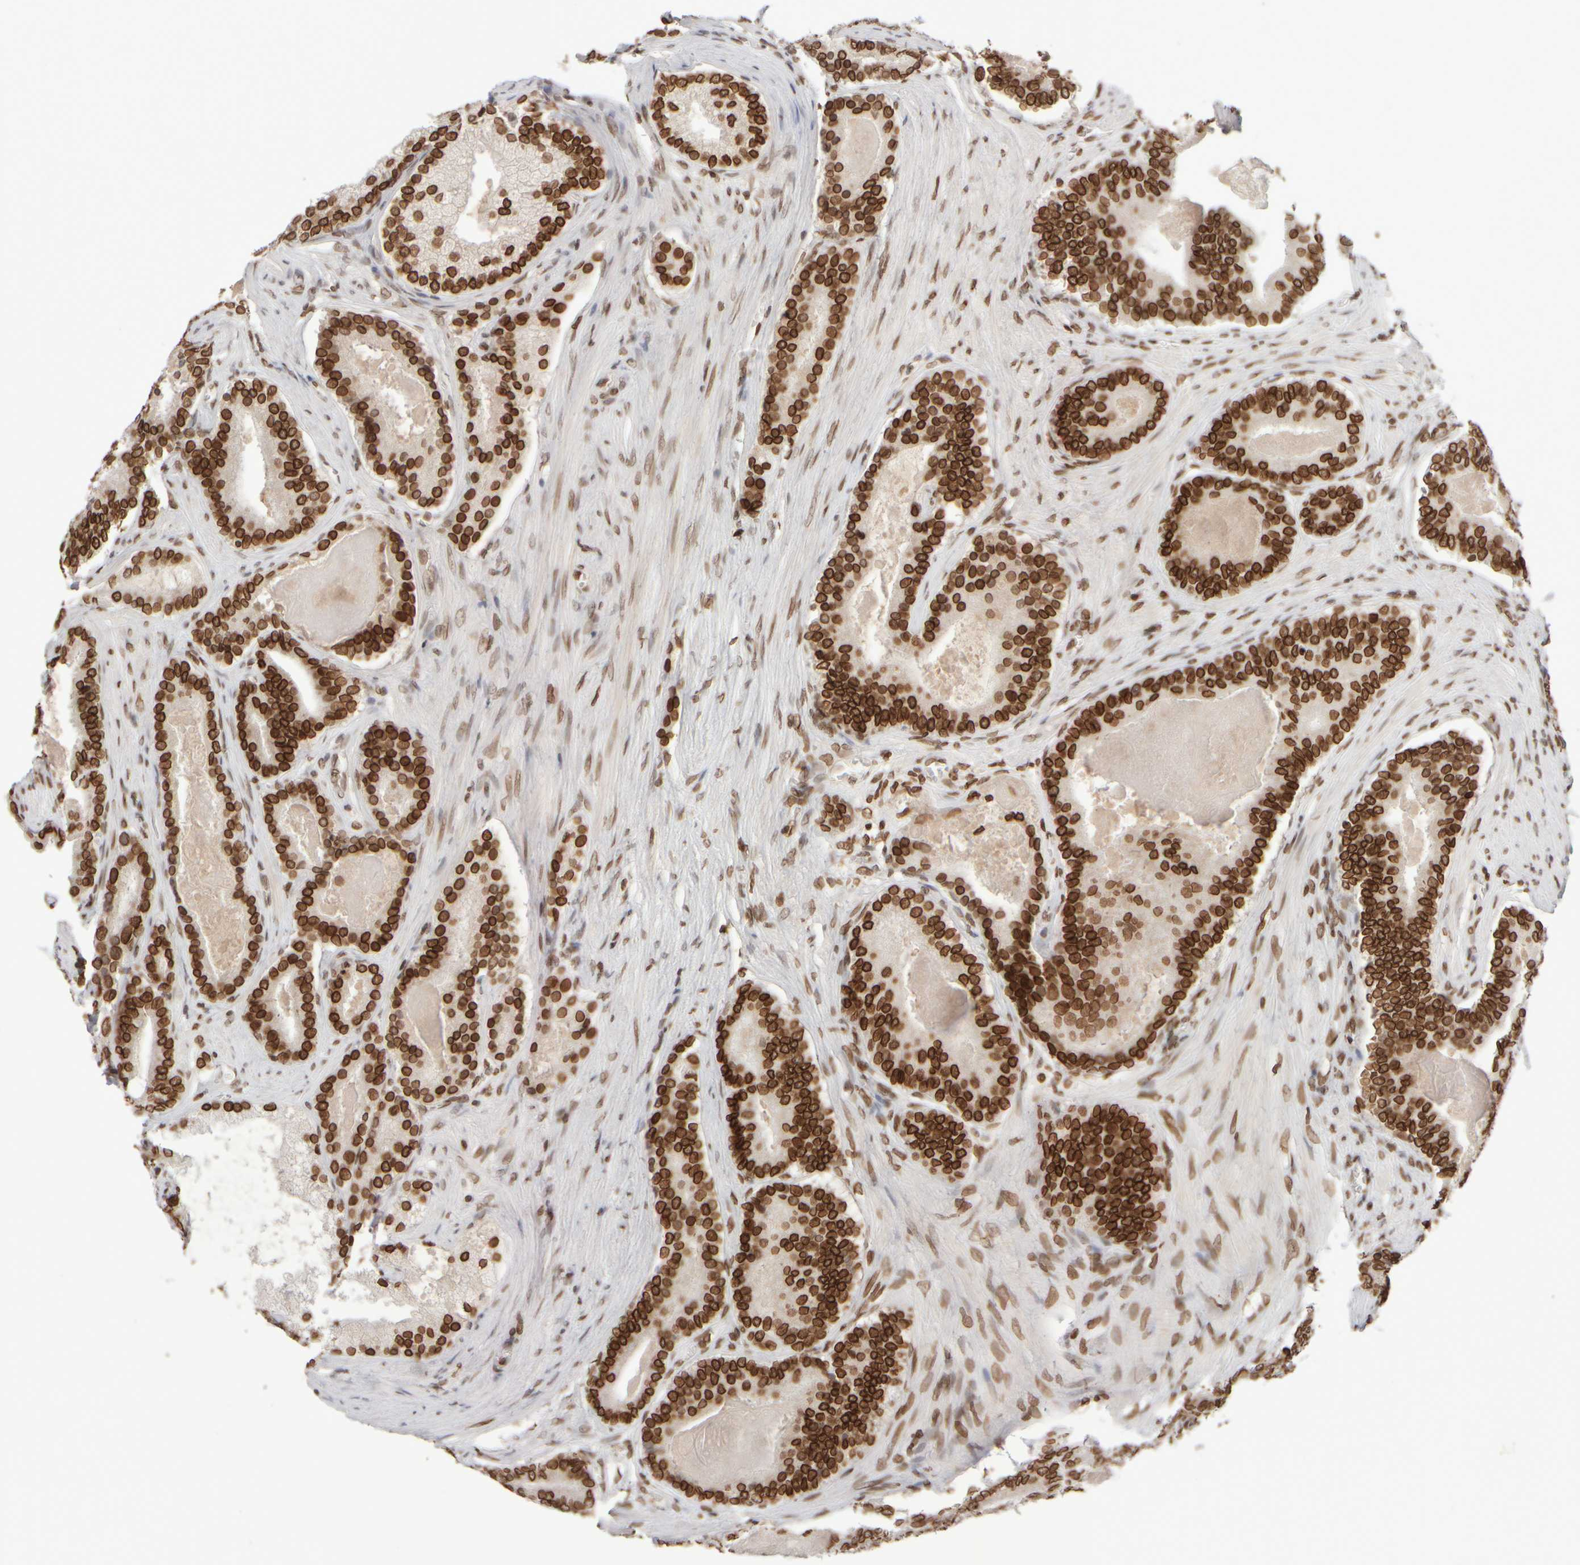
{"staining": {"intensity": "strong", "quantity": ">75%", "location": "cytoplasmic/membranous,nuclear"}, "tissue": "prostate cancer", "cell_type": "Tumor cells", "image_type": "cancer", "snomed": [{"axis": "morphology", "description": "Adenocarcinoma, High grade"}, {"axis": "topography", "description": "Prostate"}], "caption": "IHC (DAB) staining of human high-grade adenocarcinoma (prostate) reveals strong cytoplasmic/membranous and nuclear protein staining in approximately >75% of tumor cells. The staining is performed using DAB (3,3'-diaminobenzidine) brown chromogen to label protein expression. The nuclei are counter-stained blue using hematoxylin.", "gene": "ZC3HC1", "patient": {"sex": "male", "age": 60}}